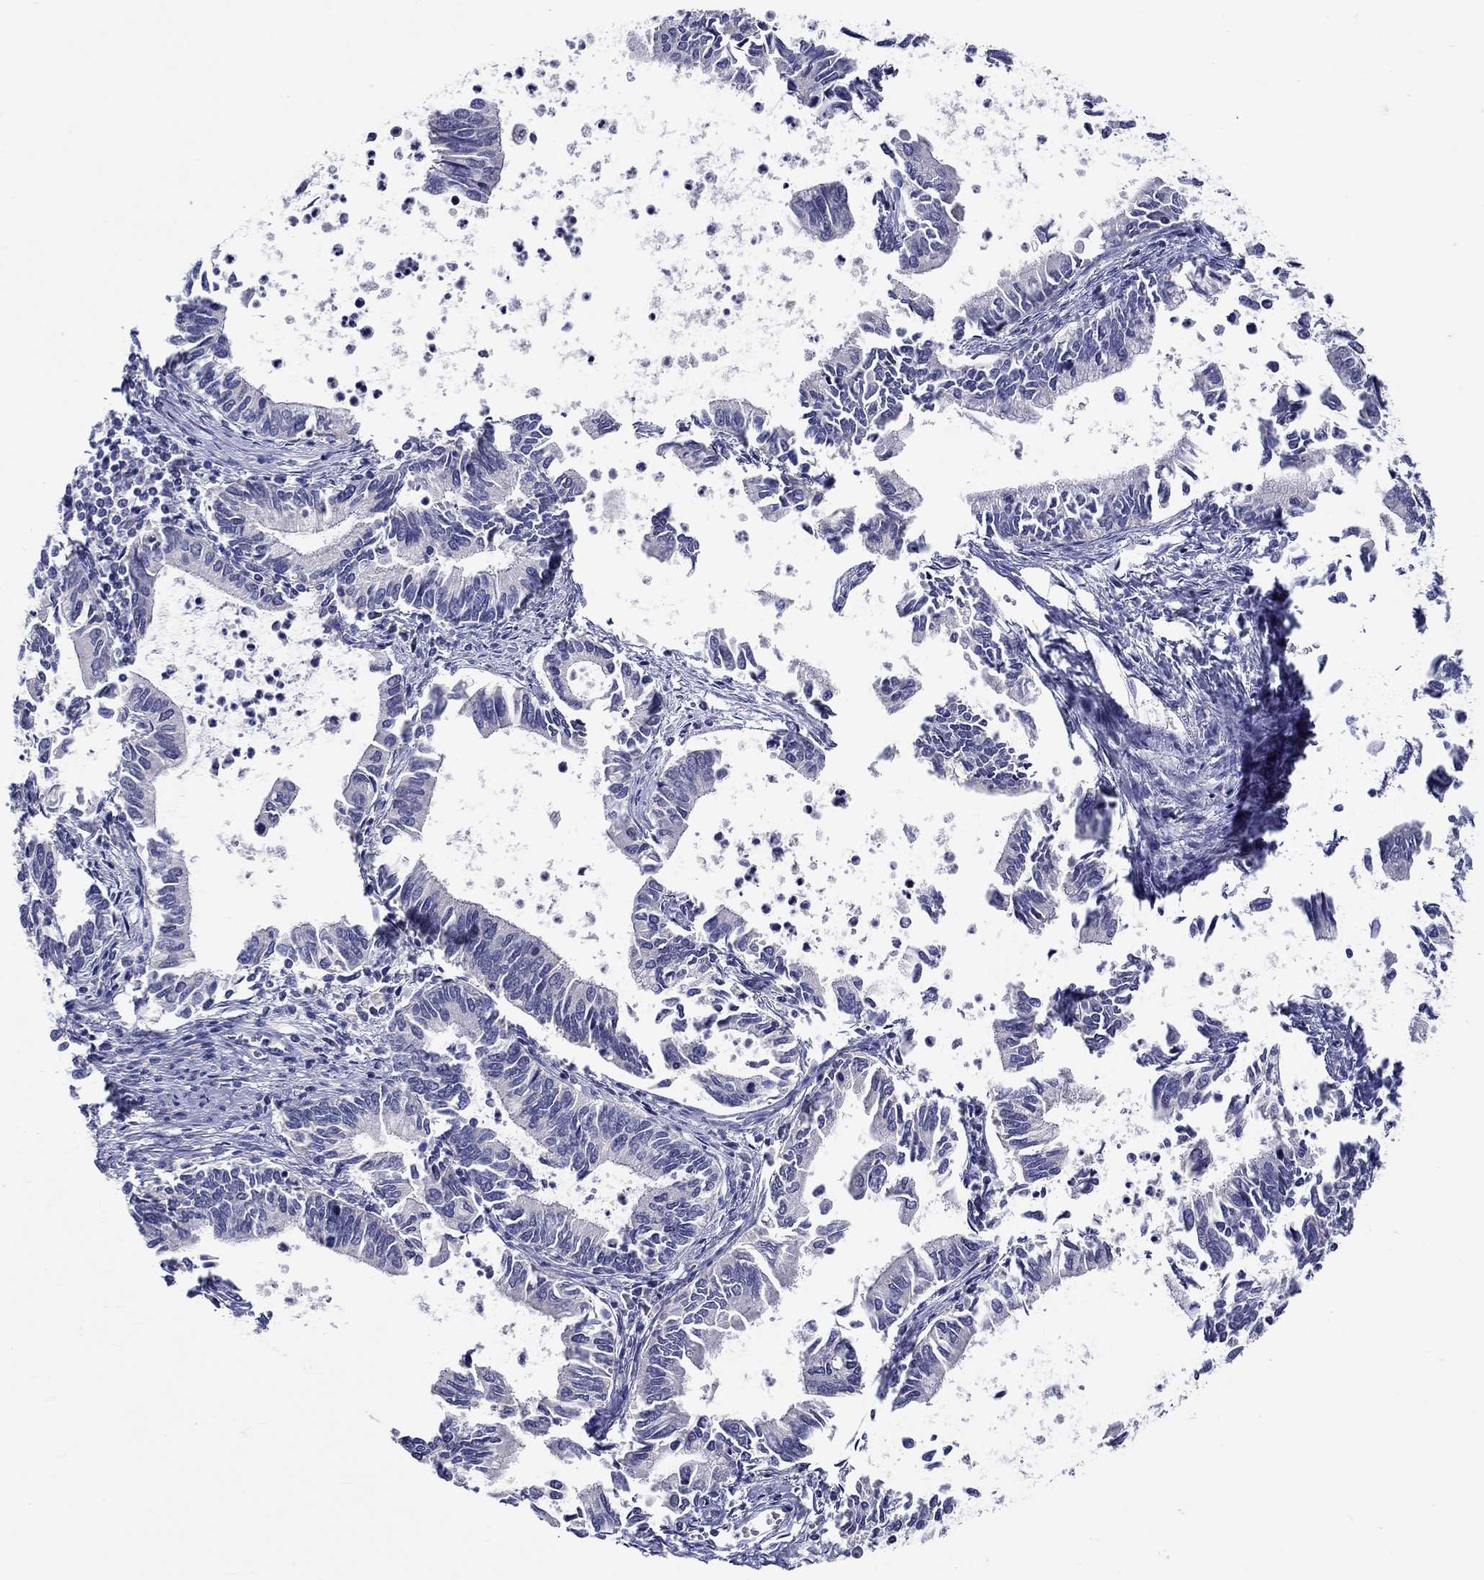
{"staining": {"intensity": "negative", "quantity": "none", "location": "none"}, "tissue": "cervical cancer", "cell_type": "Tumor cells", "image_type": "cancer", "snomed": [{"axis": "morphology", "description": "Adenocarcinoma, NOS"}, {"axis": "topography", "description": "Cervix"}], "caption": "Adenocarcinoma (cervical) stained for a protein using immunohistochemistry (IHC) reveals no positivity tumor cells.", "gene": "SLC30A3", "patient": {"sex": "female", "age": 42}}